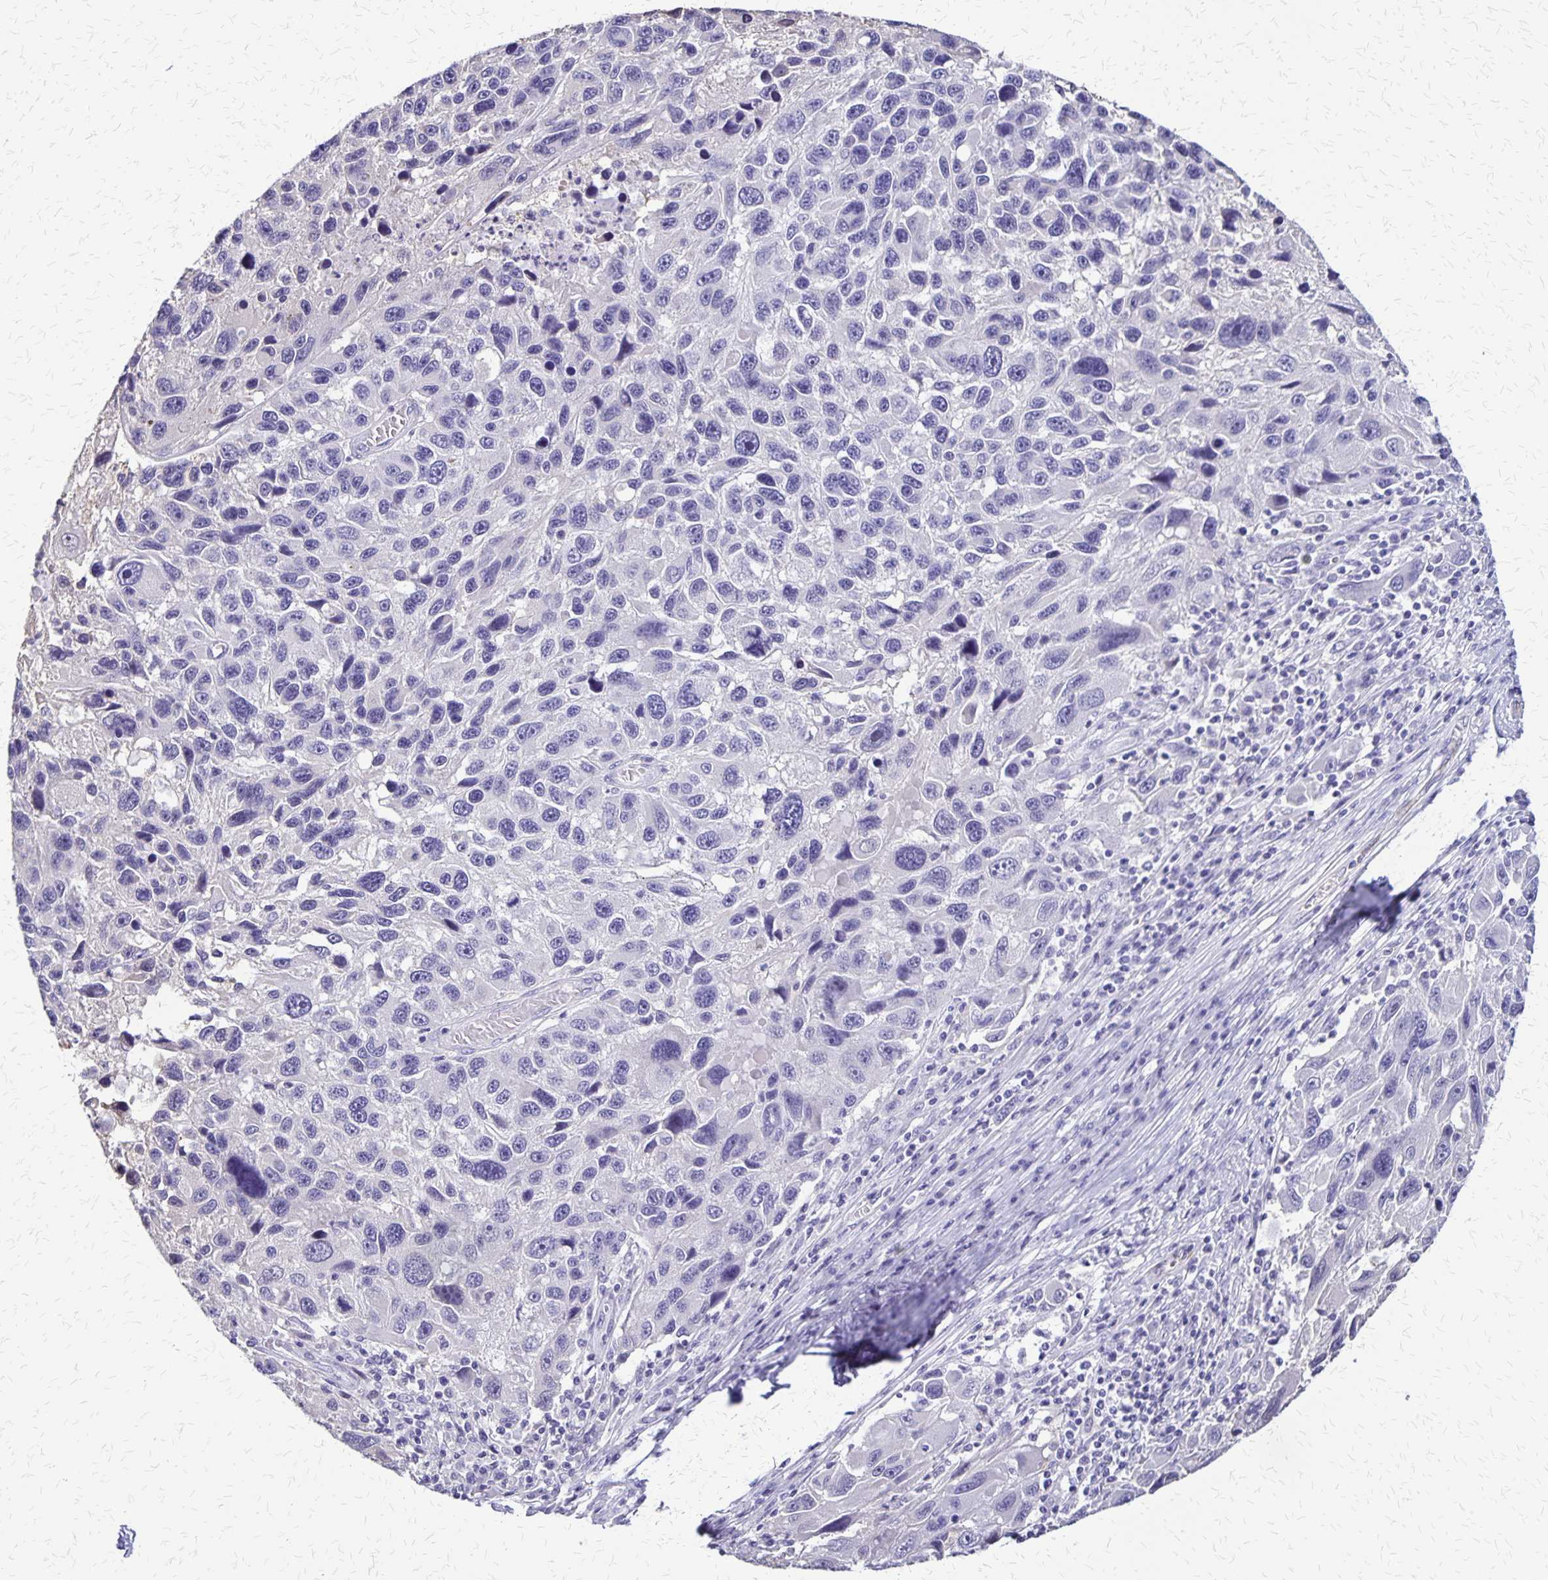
{"staining": {"intensity": "negative", "quantity": "none", "location": "none"}, "tissue": "melanoma", "cell_type": "Tumor cells", "image_type": "cancer", "snomed": [{"axis": "morphology", "description": "Malignant melanoma, NOS"}, {"axis": "topography", "description": "Skin"}], "caption": "An image of human melanoma is negative for staining in tumor cells. (Stains: DAB (3,3'-diaminobenzidine) immunohistochemistry (IHC) with hematoxylin counter stain, Microscopy: brightfield microscopy at high magnification).", "gene": "SI", "patient": {"sex": "male", "age": 53}}